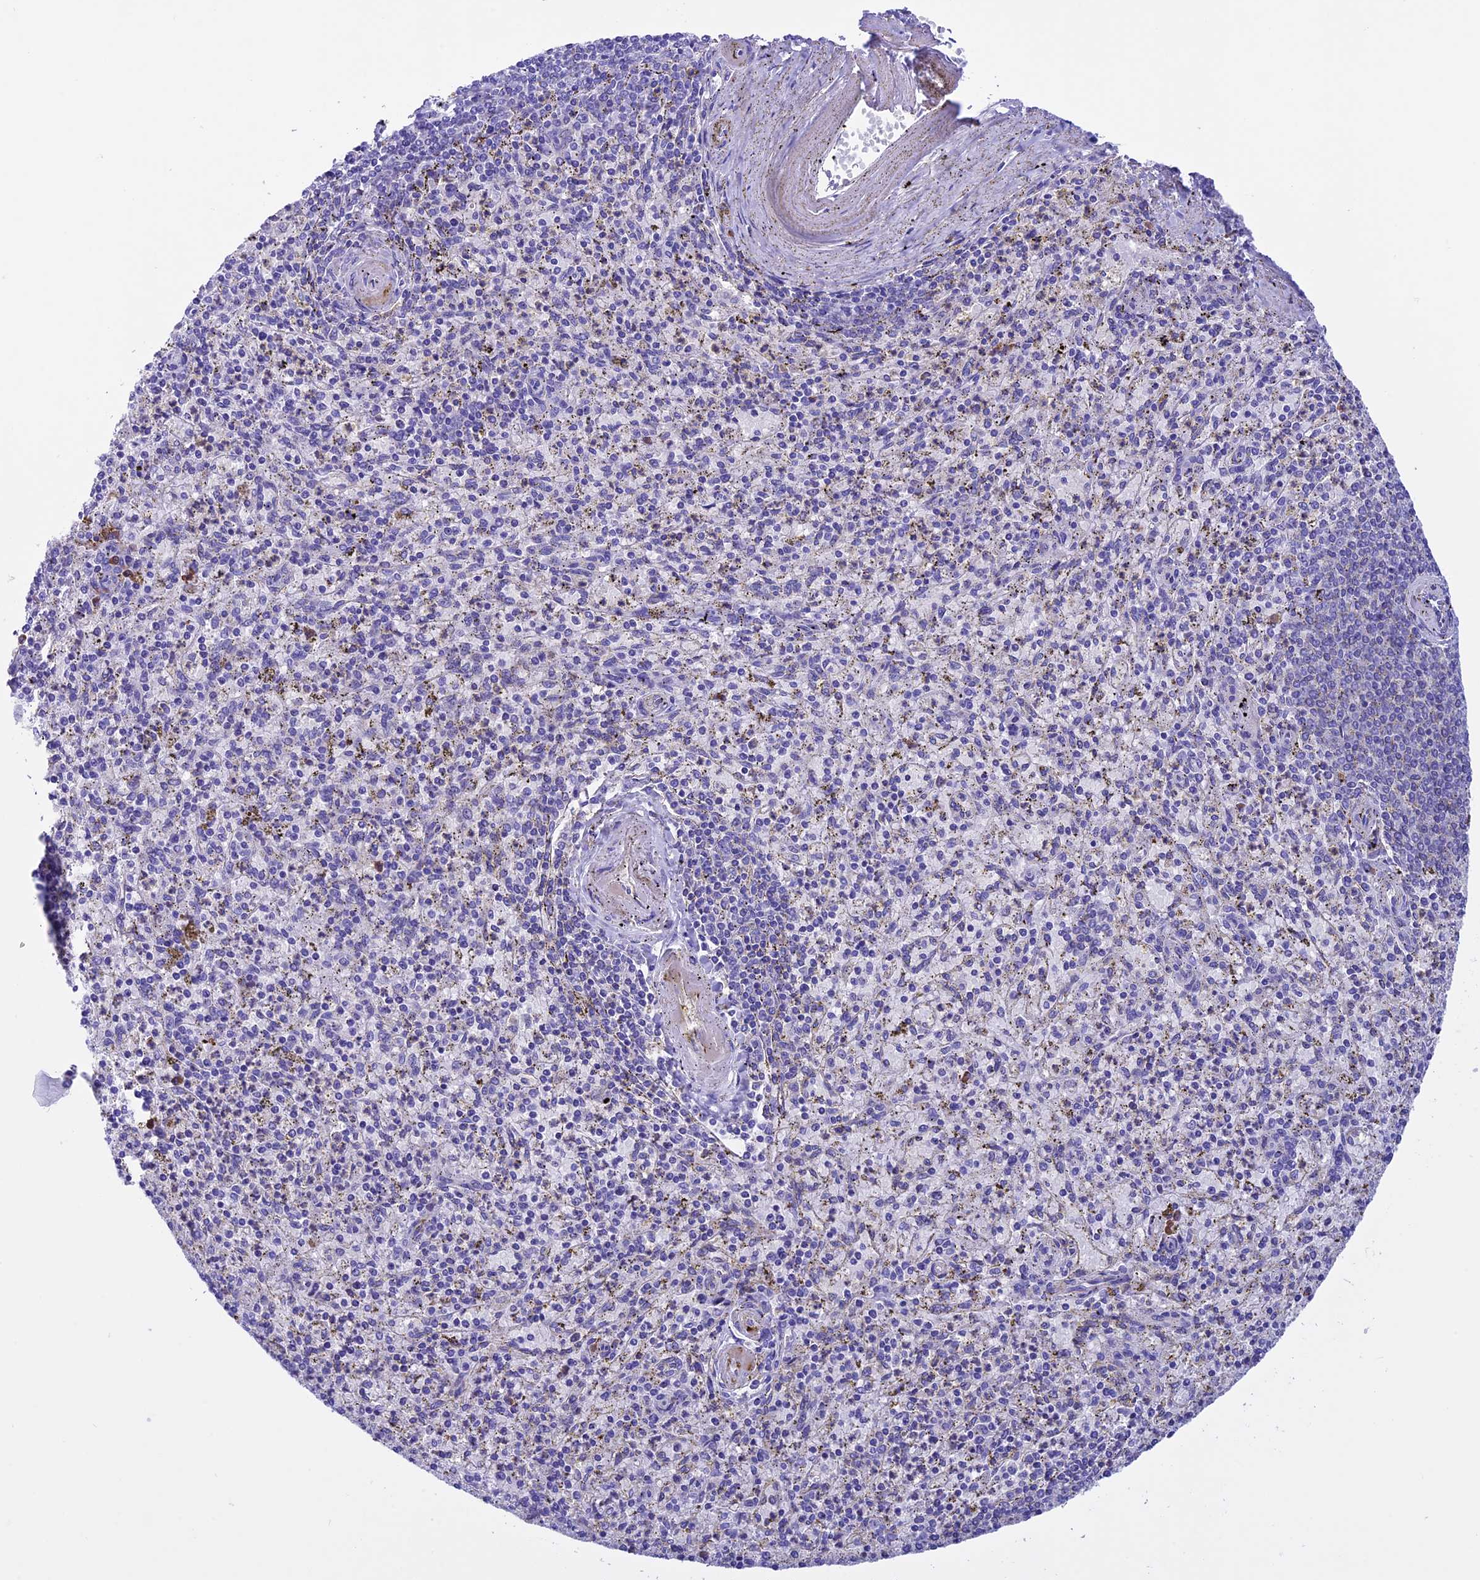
{"staining": {"intensity": "strong", "quantity": "<25%", "location": "cytoplasmic/membranous"}, "tissue": "spleen", "cell_type": "Cells in red pulp", "image_type": "normal", "snomed": [{"axis": "morphology", "description": "Normal tissue, NOS"}, {"axis": "topography", "description": "Spleen"}], "caption": "Immunohistochemistry (IHC) of unremarkable human spleen exhibits medium levels of strong cytoplasmic/membranous positivity in about <25% of cells in red pulp.", "gene": "IGSF6", "patient": {"sex": "male", "age": 72}}